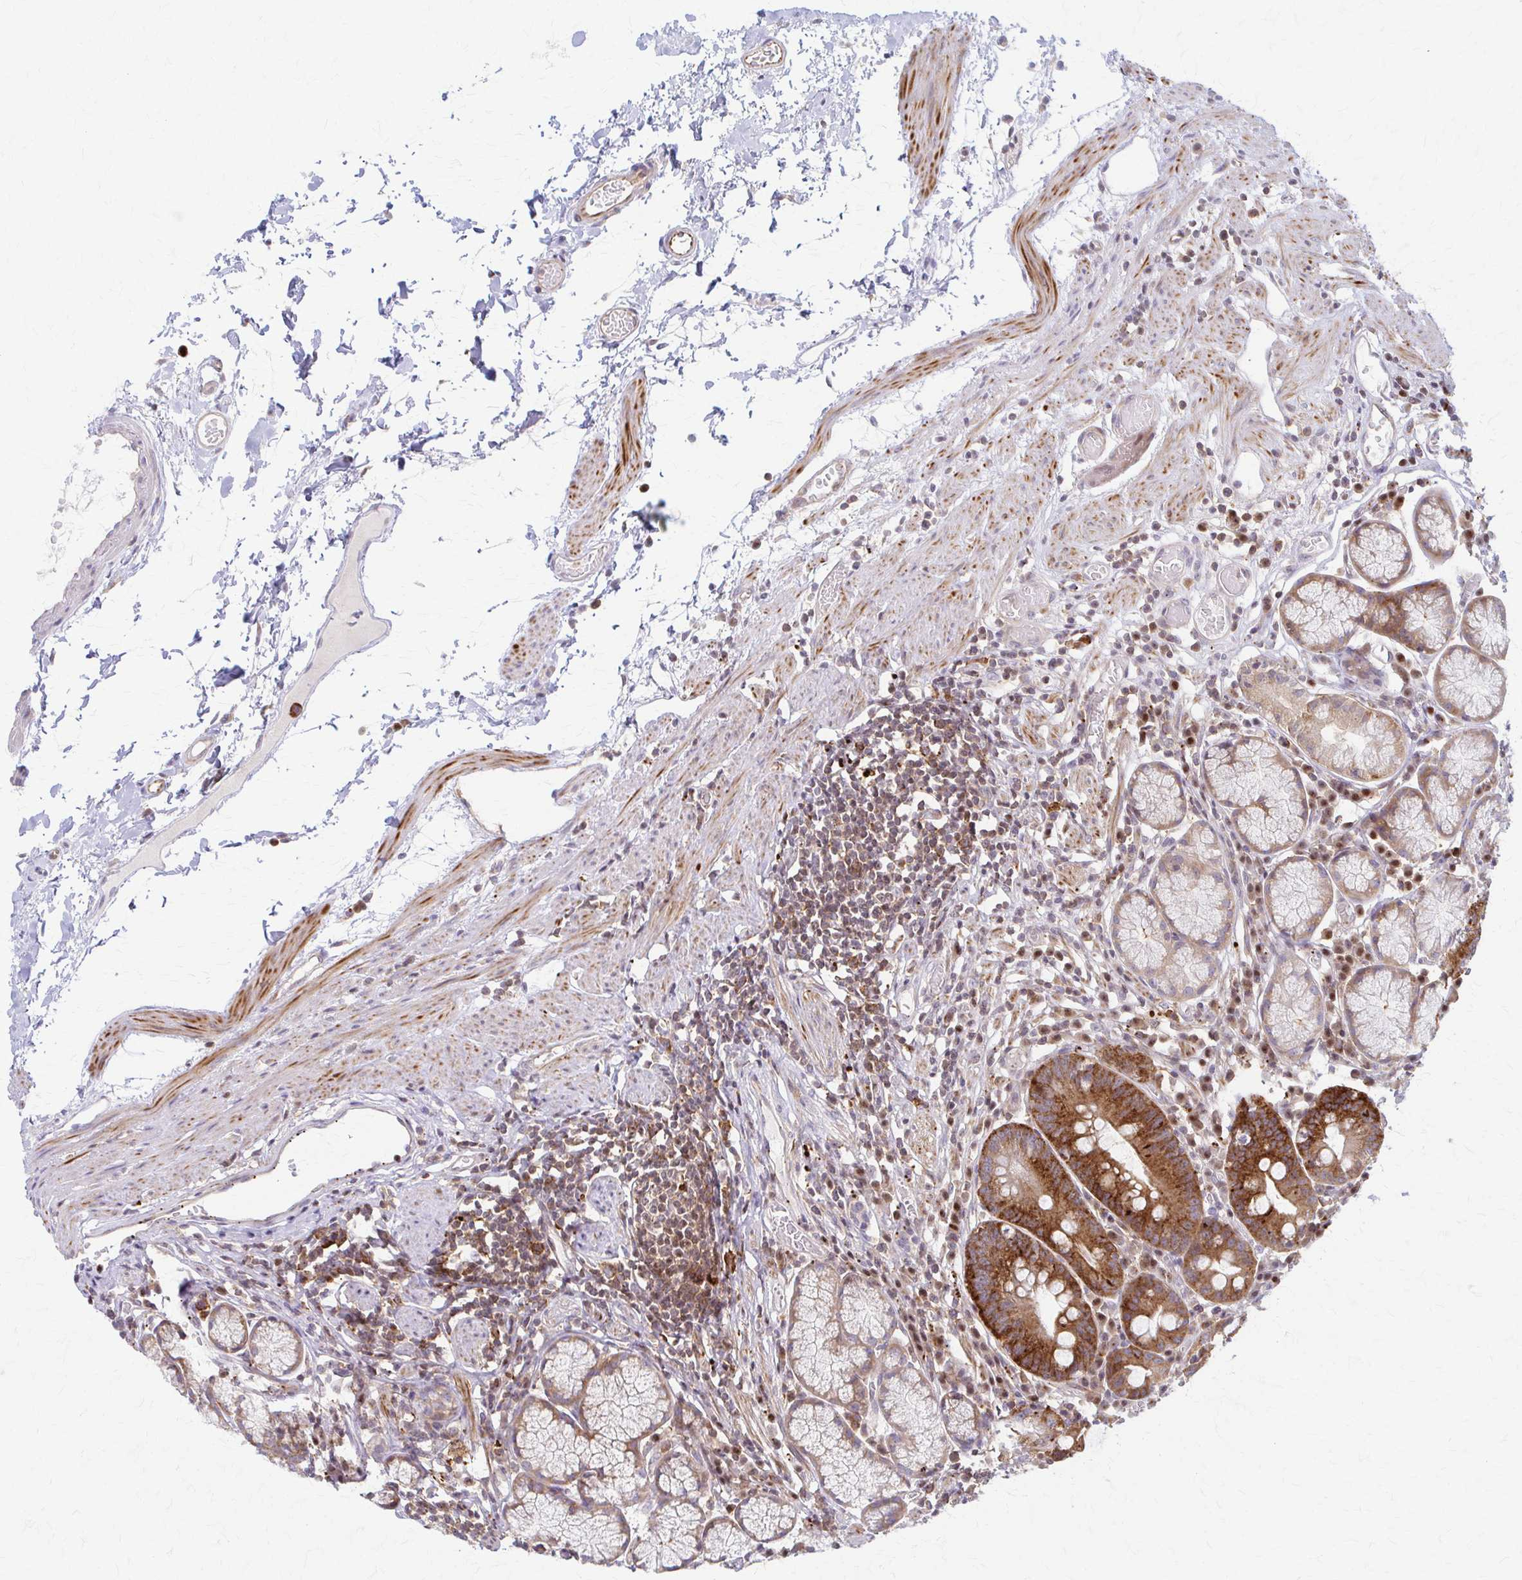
{"staining": {"intensity": "moderate", "quantity": "25%-75%", "location": "cytoplasmic/membranous"}, "tissue": "stomach", "cell_type": "Glandular cells", "image_type": "normal", "snomed": [{"axis": "morphology", "description": "Normal tissue, NOS"}, {"axis": "topography", "description": "Stomach"}], "caption": "Immunohistochemistry photomicrograph of normal stomach: stomach stained using immunohistochemistry displays medium levels of moderate protein expression localized specifically in the cytoplasmic/membranous of glandular cells, appearing as a cytoplasmic/membranous brown color.", "gene": "ARHGAP35", "patient": {"sex": "male", "age": 55}}